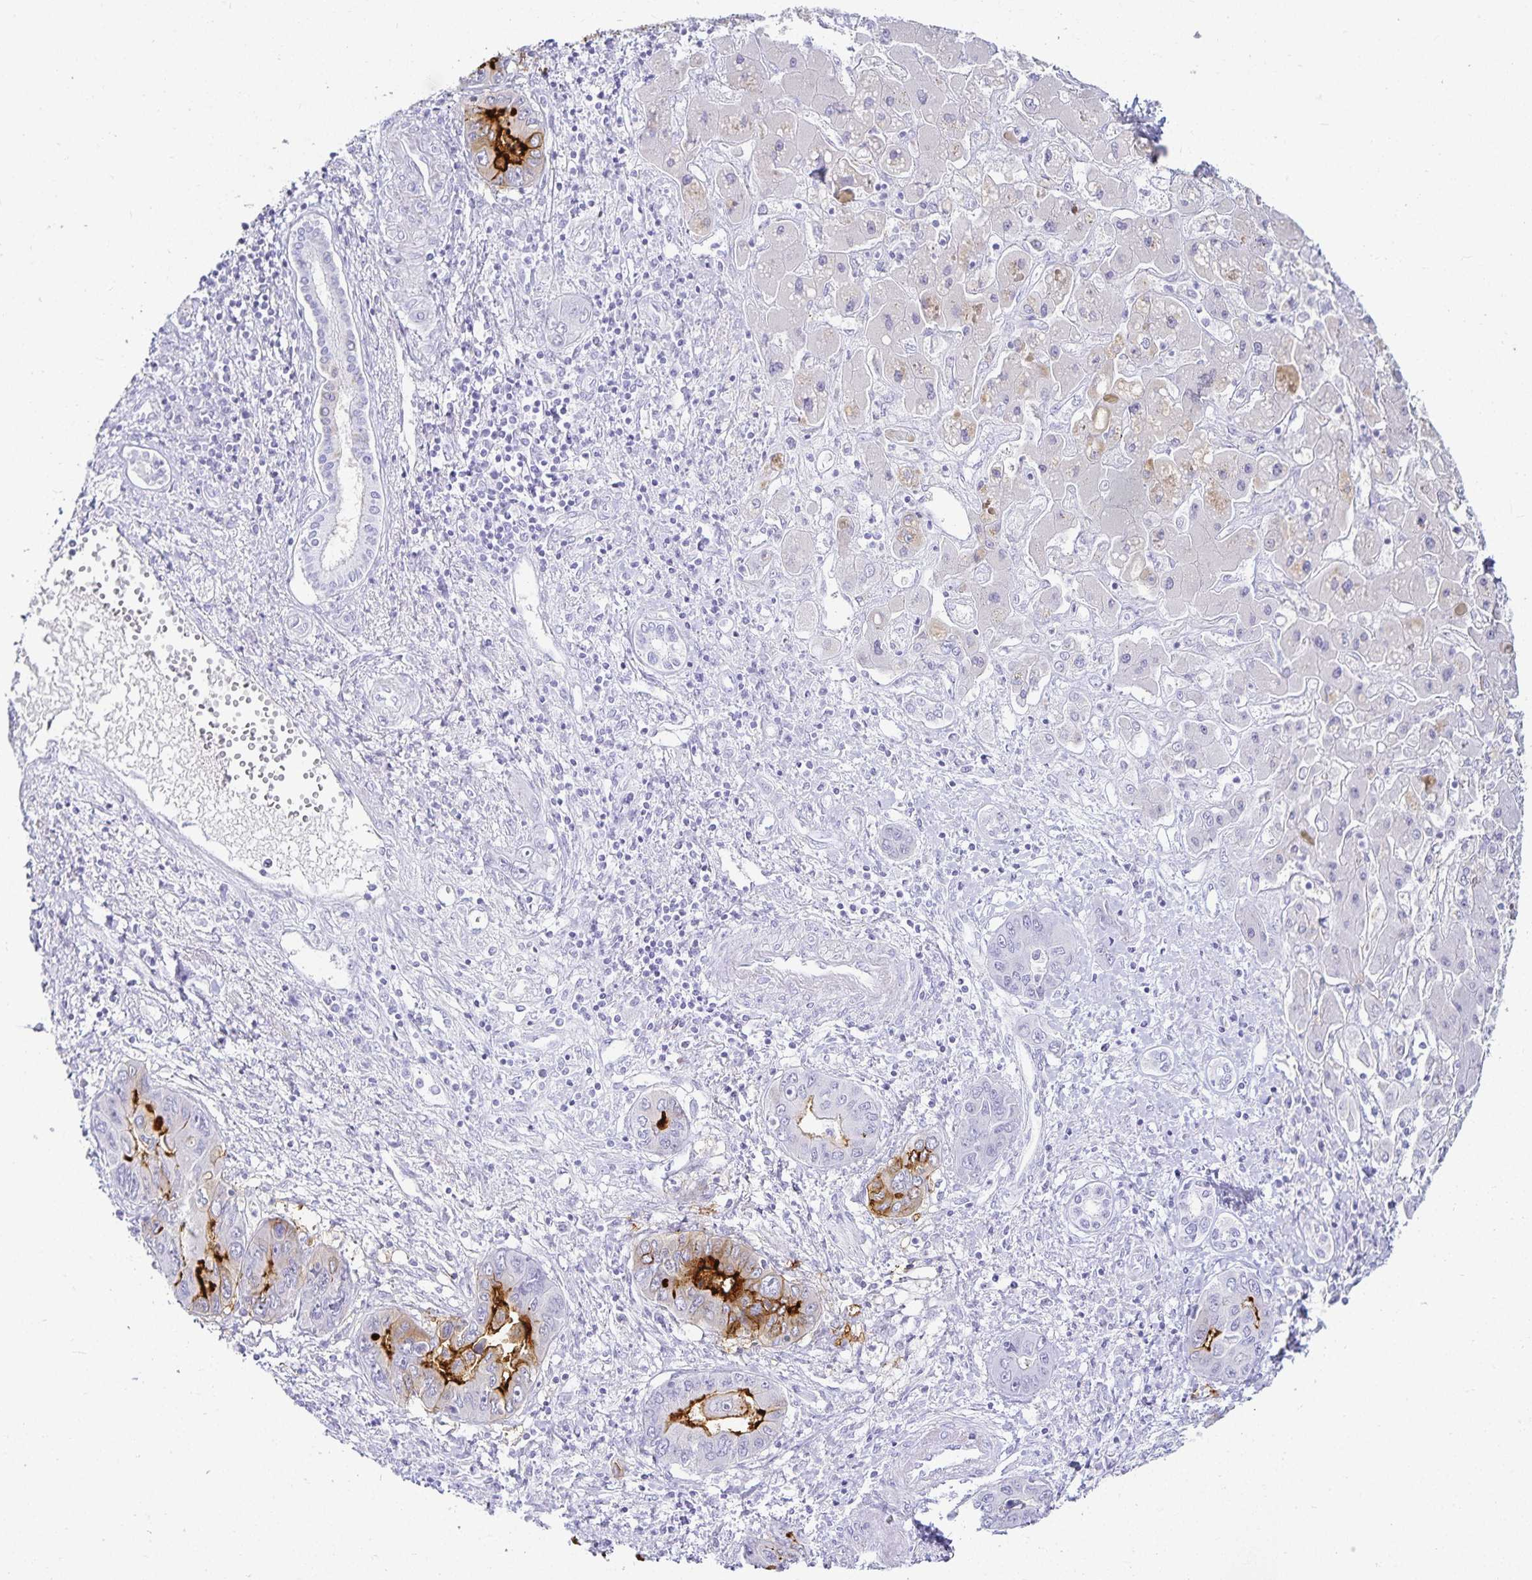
{"staining": {"intensity": "strong", "quantity": "25%-75%", "location": "cytoplasmic/membranous"}, "tissue": "liver cancer", "cell_type": "Tumor cells", "image_type": "cancer", "snomed": [{"axis": "morphology", "description": "Cholangiocarcinoma"}, {"axis": "topography", "description": "Liver"}], "caption": "The micrograph displays staining of liver cancer, revealing strong cytoplasmic/membranous protein positivity (brown color) within tumor cells.", "gene": "GP2", "patient": {"sex": "male", "age": 67}}